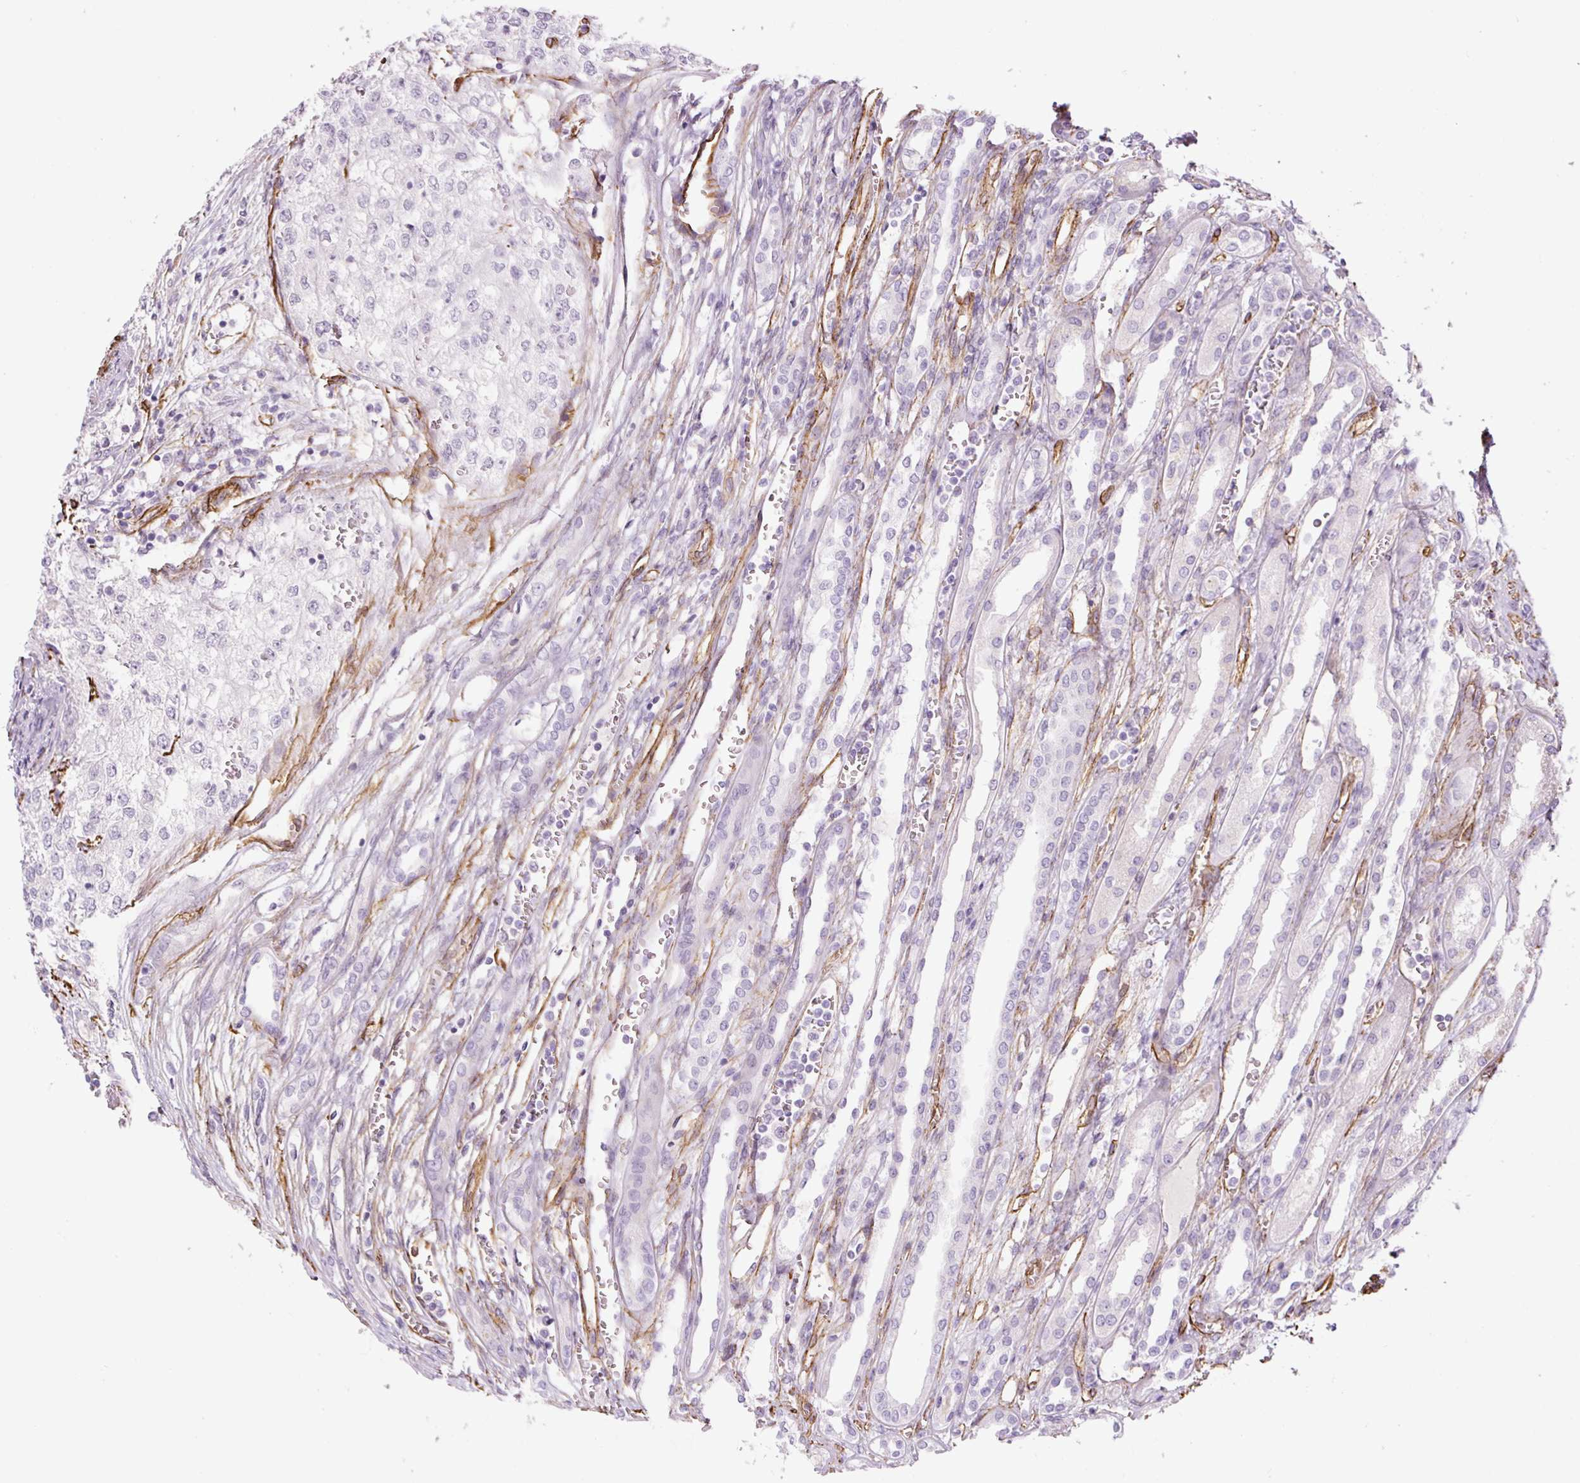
{"staining": {"intensity": "negative", "quantity": "none", "location": "none"}, "tissue": "renal cancer", "cell_type": "Tumor cells", "image_type": "cancer", "snomed": [{"axis": "morphology", "description": "Adenocarcinoma, NOS"}, {"axis": "topography", "description": "Kidney"}], "caption": "Immunohistochemistry of renal cancer (adenocarcinoma) reveals no positivity in tumor cells.", "gene": "NES", "patient": {"sex": "female", "age": 54}}